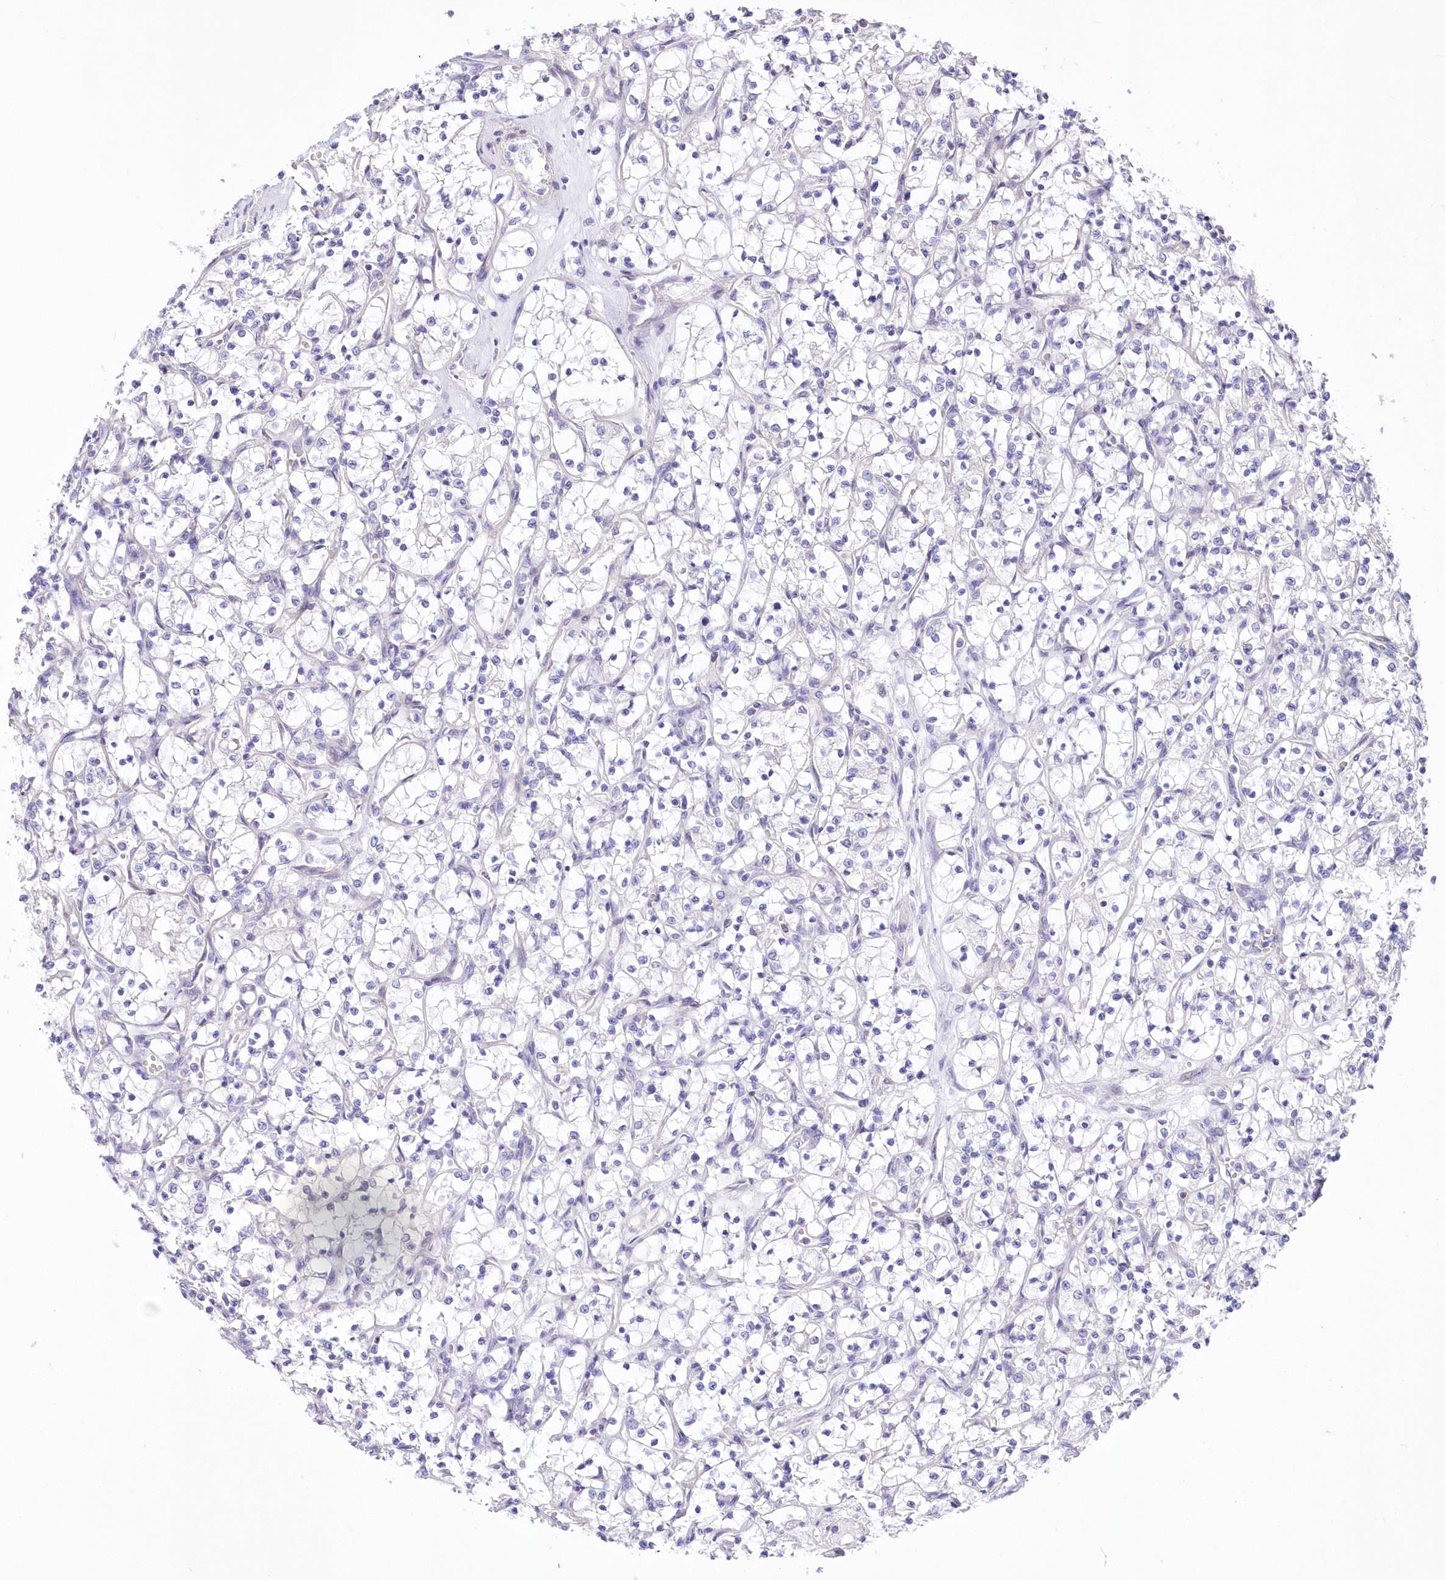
{"staining": {"intensity": "negative", "quantity": "none", "location": "none"}, "tissue": "renal cancer", "cell_type": "Tumor cells", "image_type": "cancer", "snomed": [{"axis": "morphology", "description": "Adenocarcinoma, NOS"}, {"axis": "topography", "description": "Kidney"}], "caption": "This photomicrograph is of renal cancer stained with IHC to label a protein in brown with the nuclei are counter-stained blue. There is no staining in tumor cells.", "gene": "FAM241B", "patient": {"sex": "female", "age": 69}}